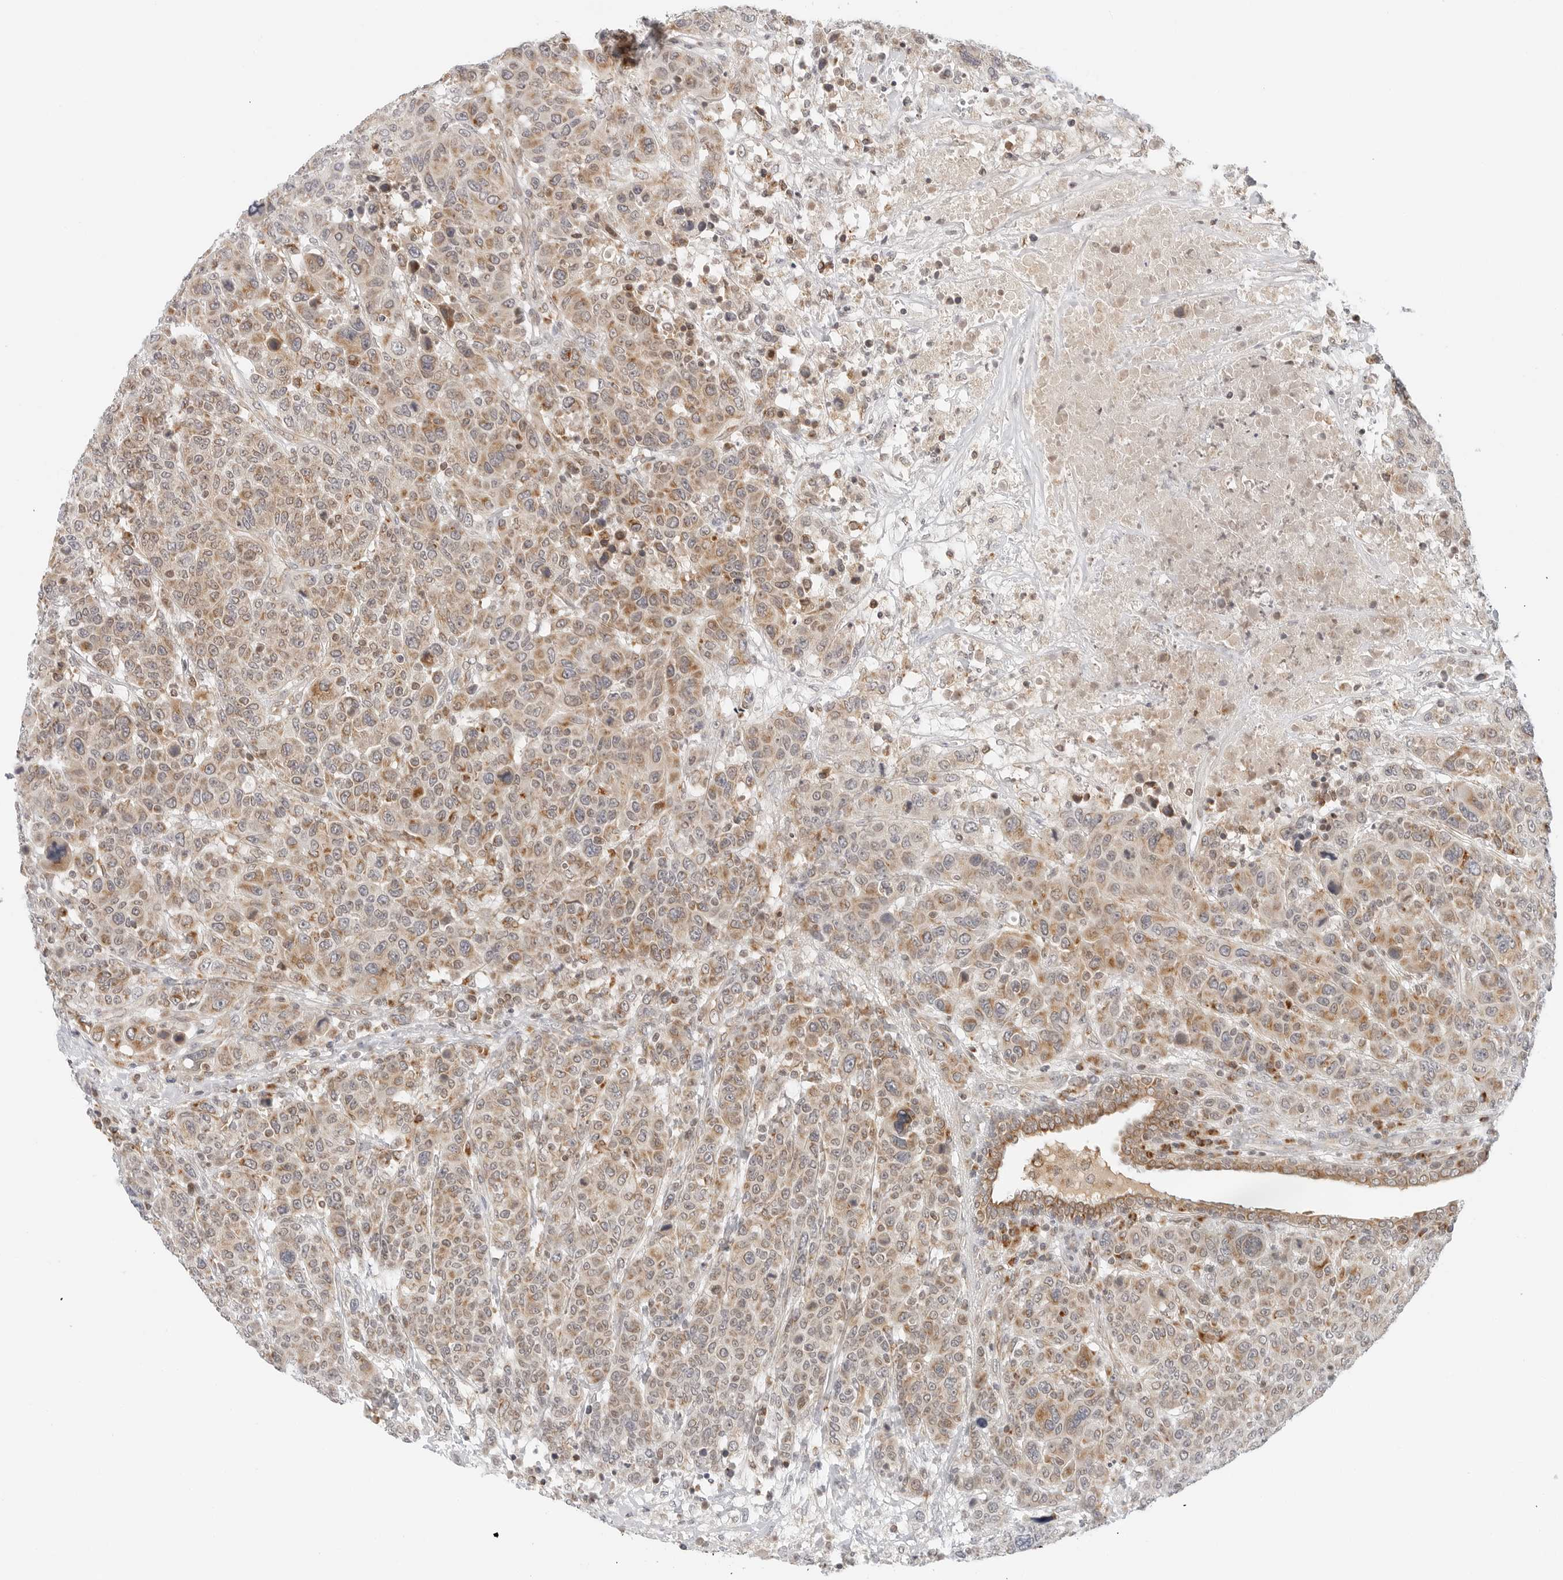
{"staining": {"intensity": "moderate", "quantity": ">75%", "location": "cytoplasmic/membranous"}, "tissue": "breast cancer", "cell_type": "Tumor cells", "image_type": "cancer", "snomed": [{"axis": "morphology", "description": "Duct carcinoma"}, {"axis": "topography", "description": "Breast"}], "caption": "Invasive ductal carcinoma (breast) tissue exhibits moderate cytoplasmic/membranous expression in about >75% of tumor cells", "gene": "DYRK4", "patient": {"sex": "female", "age": 37}}